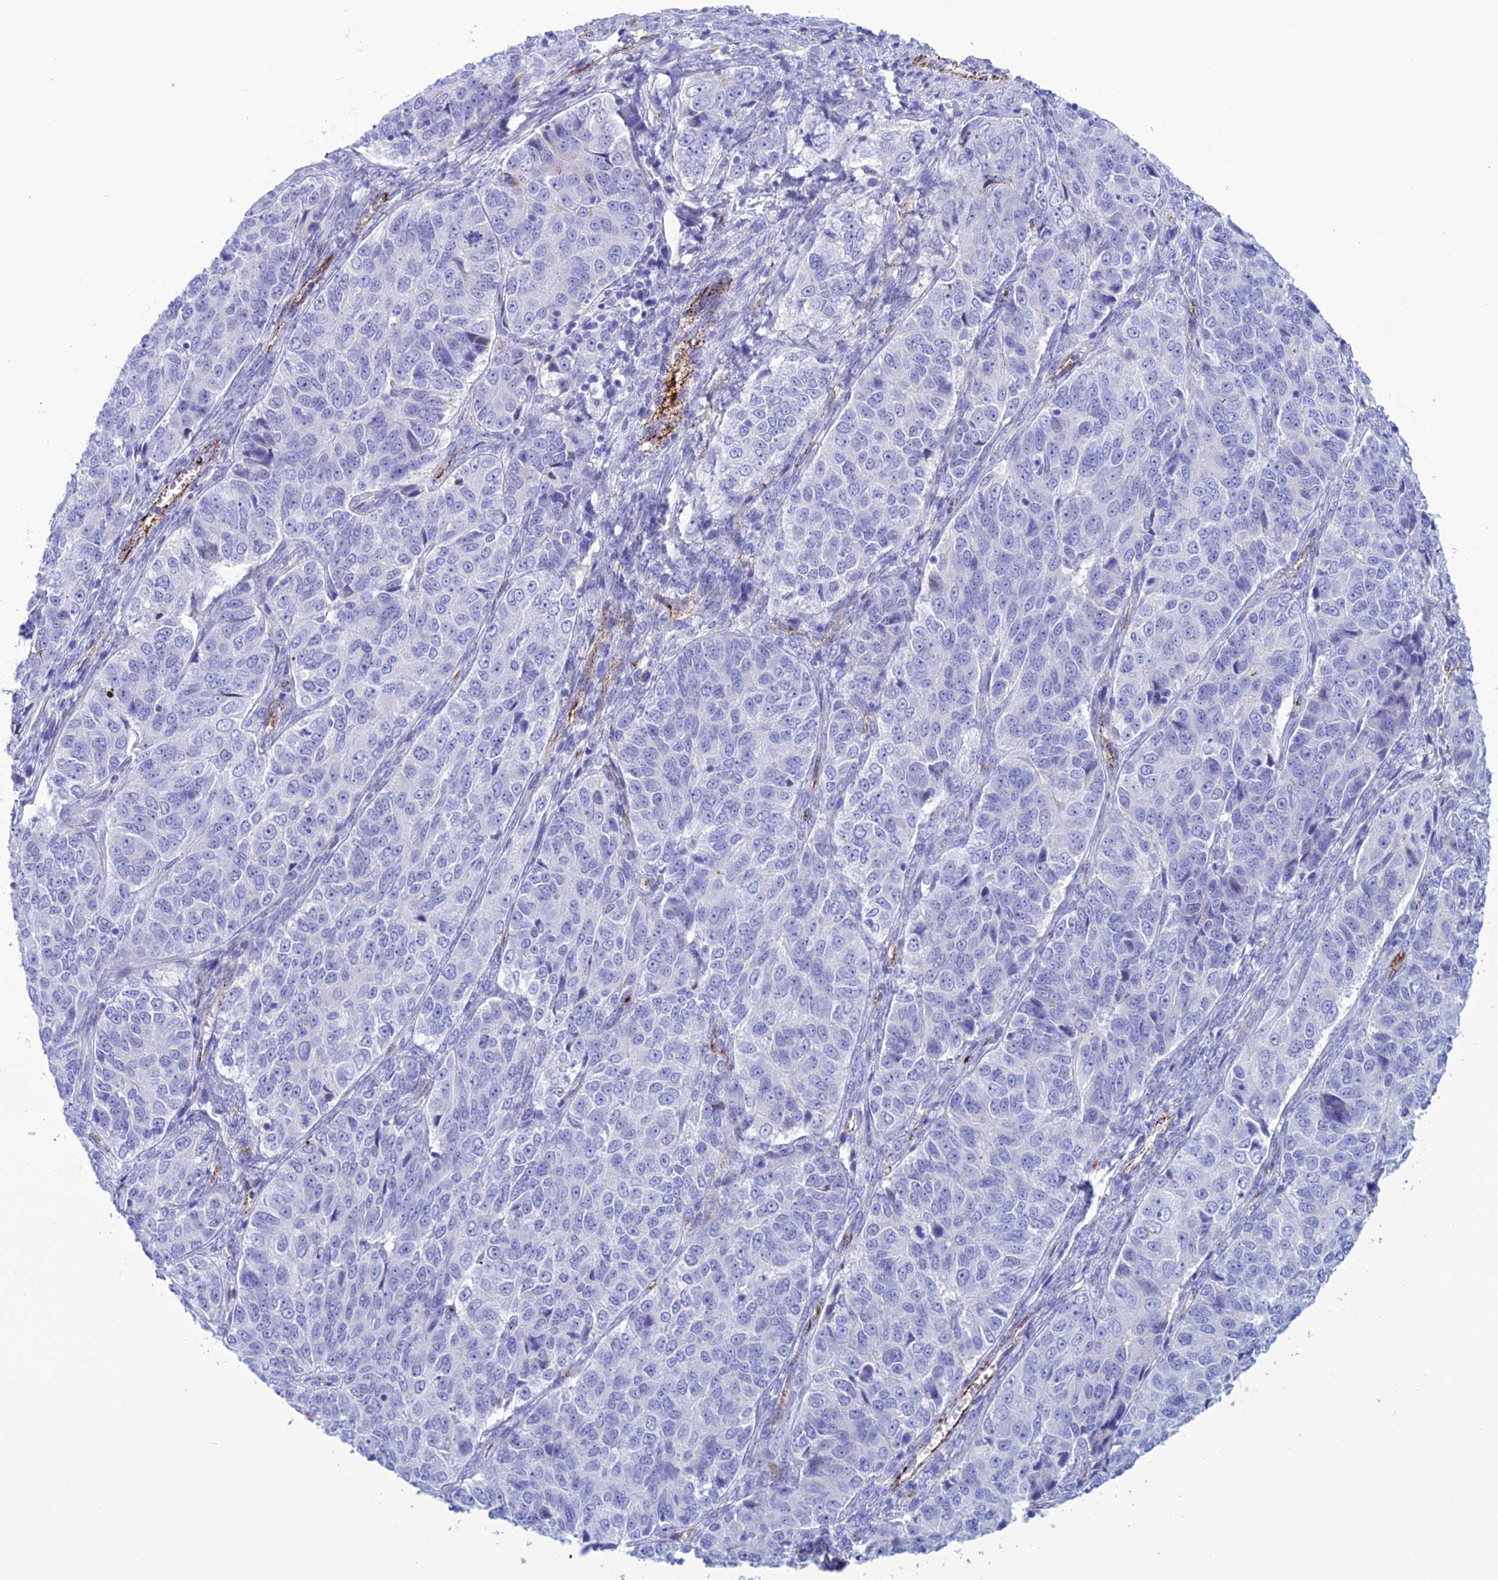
{"staining": {"intensity": "negative", "quantity": "none", "location": "none"}, "tissue": "ovarian cancer", "cell_type": "Tumor cells", "image_type": "cancer", "snomed": [{"axis": "morphology", "description": "Carcinoma, endometroid"}, {"axis": "topography", "description": "Ovary"}], "caption": "Tumor cells show no significant protein positivity in ovarian cancer.", "gene": "CDC42EP5", "patient": {"sex": "female", "age": 51}}